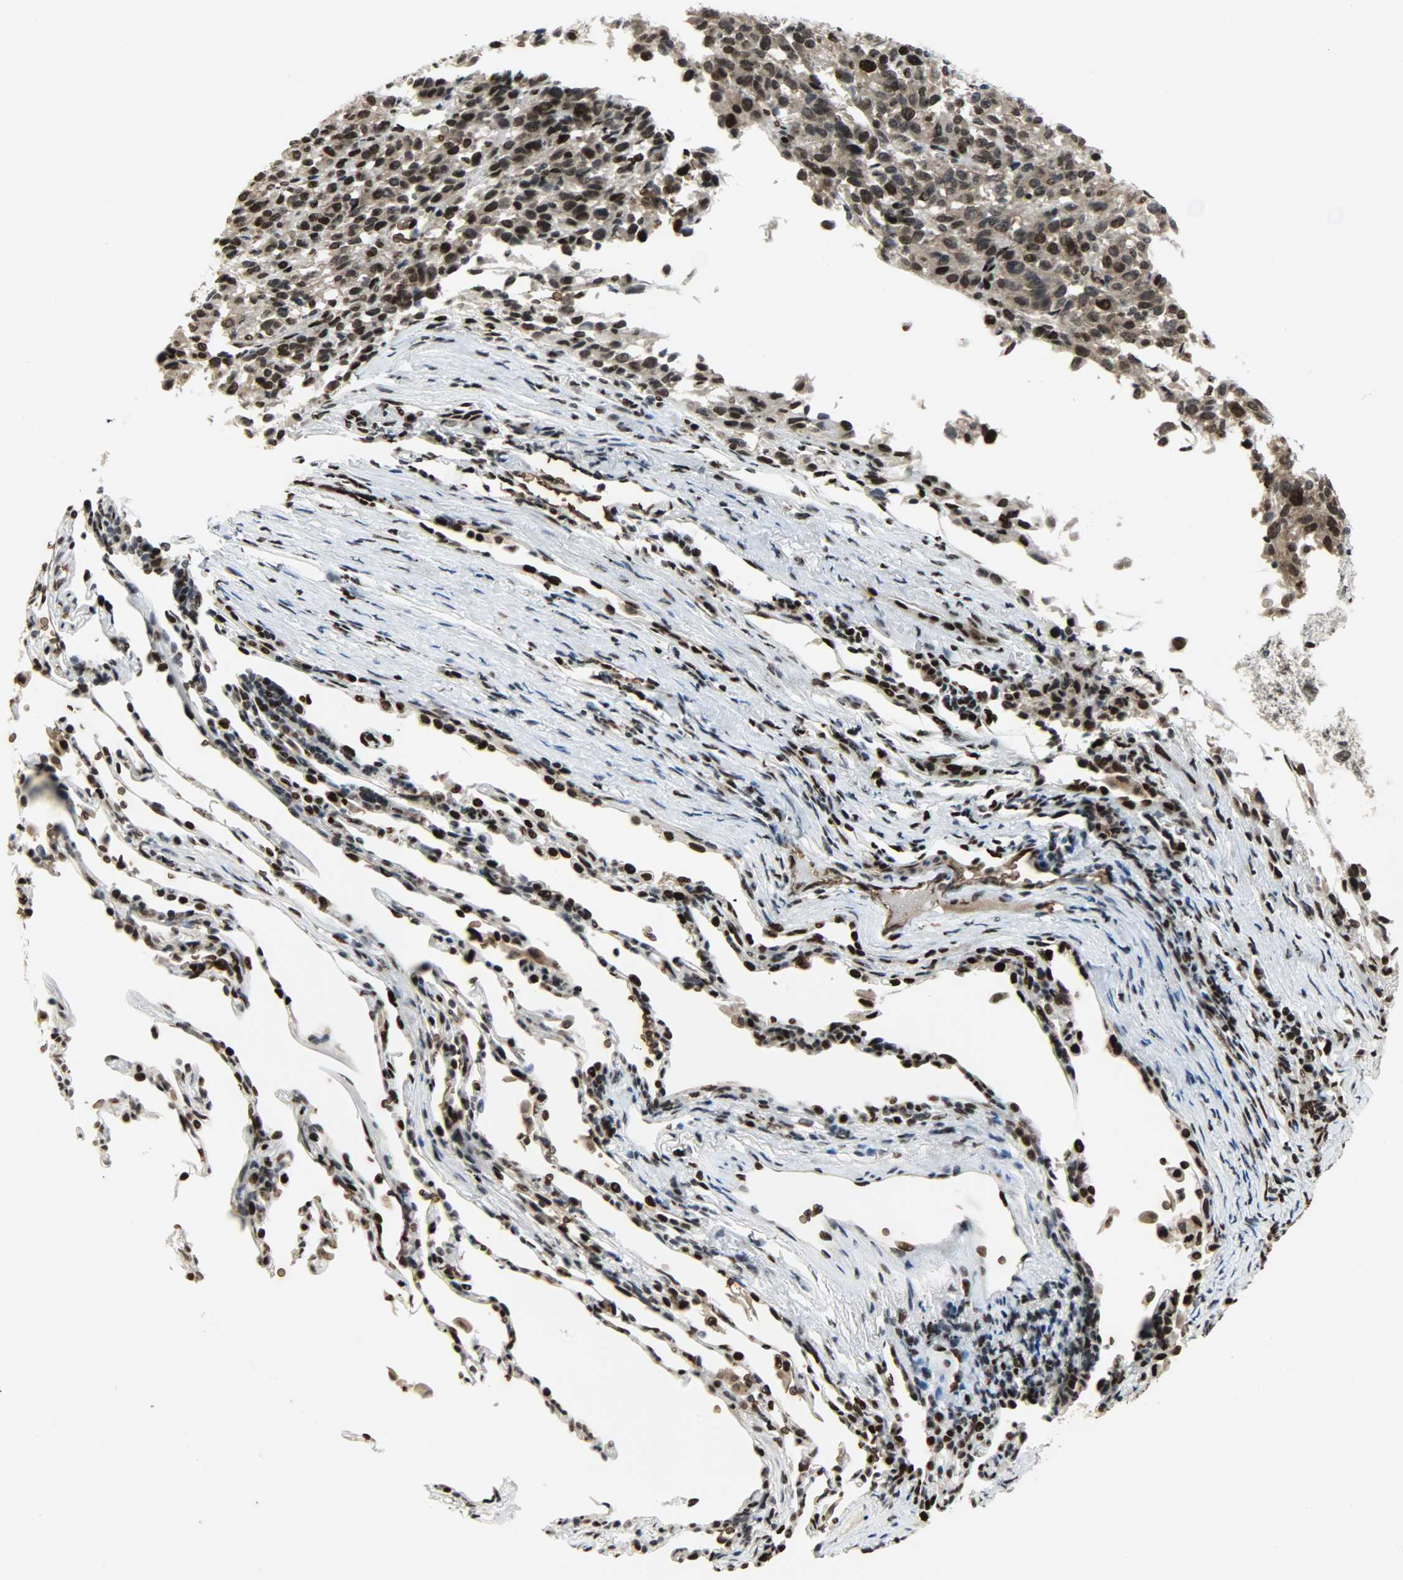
{"staining": {"intensity": "strong", "quantity": ">75%", "location": "cytoplasmic/membranous,nuclear"}, "tissue": "melanoma", "cell_type": "Tumor cells", "image_type": "cancer", "snomed": [{"axis": "morphology", "description": "Malignant melanoma, Metastatic site"}, {"axis": "topography", "description": "Lung"}], "caption": "Immunohistochemical staining of human malignant melanoma (metastatic site) displays high levels of strong cytoplasmic/membranous and nuclear protein positivity in about >75% of tumor cells. (IHC, brightfield microscopy, high magnification).", "gene": "SNAI1", "patient": {"sex": "male", "age": 64}}